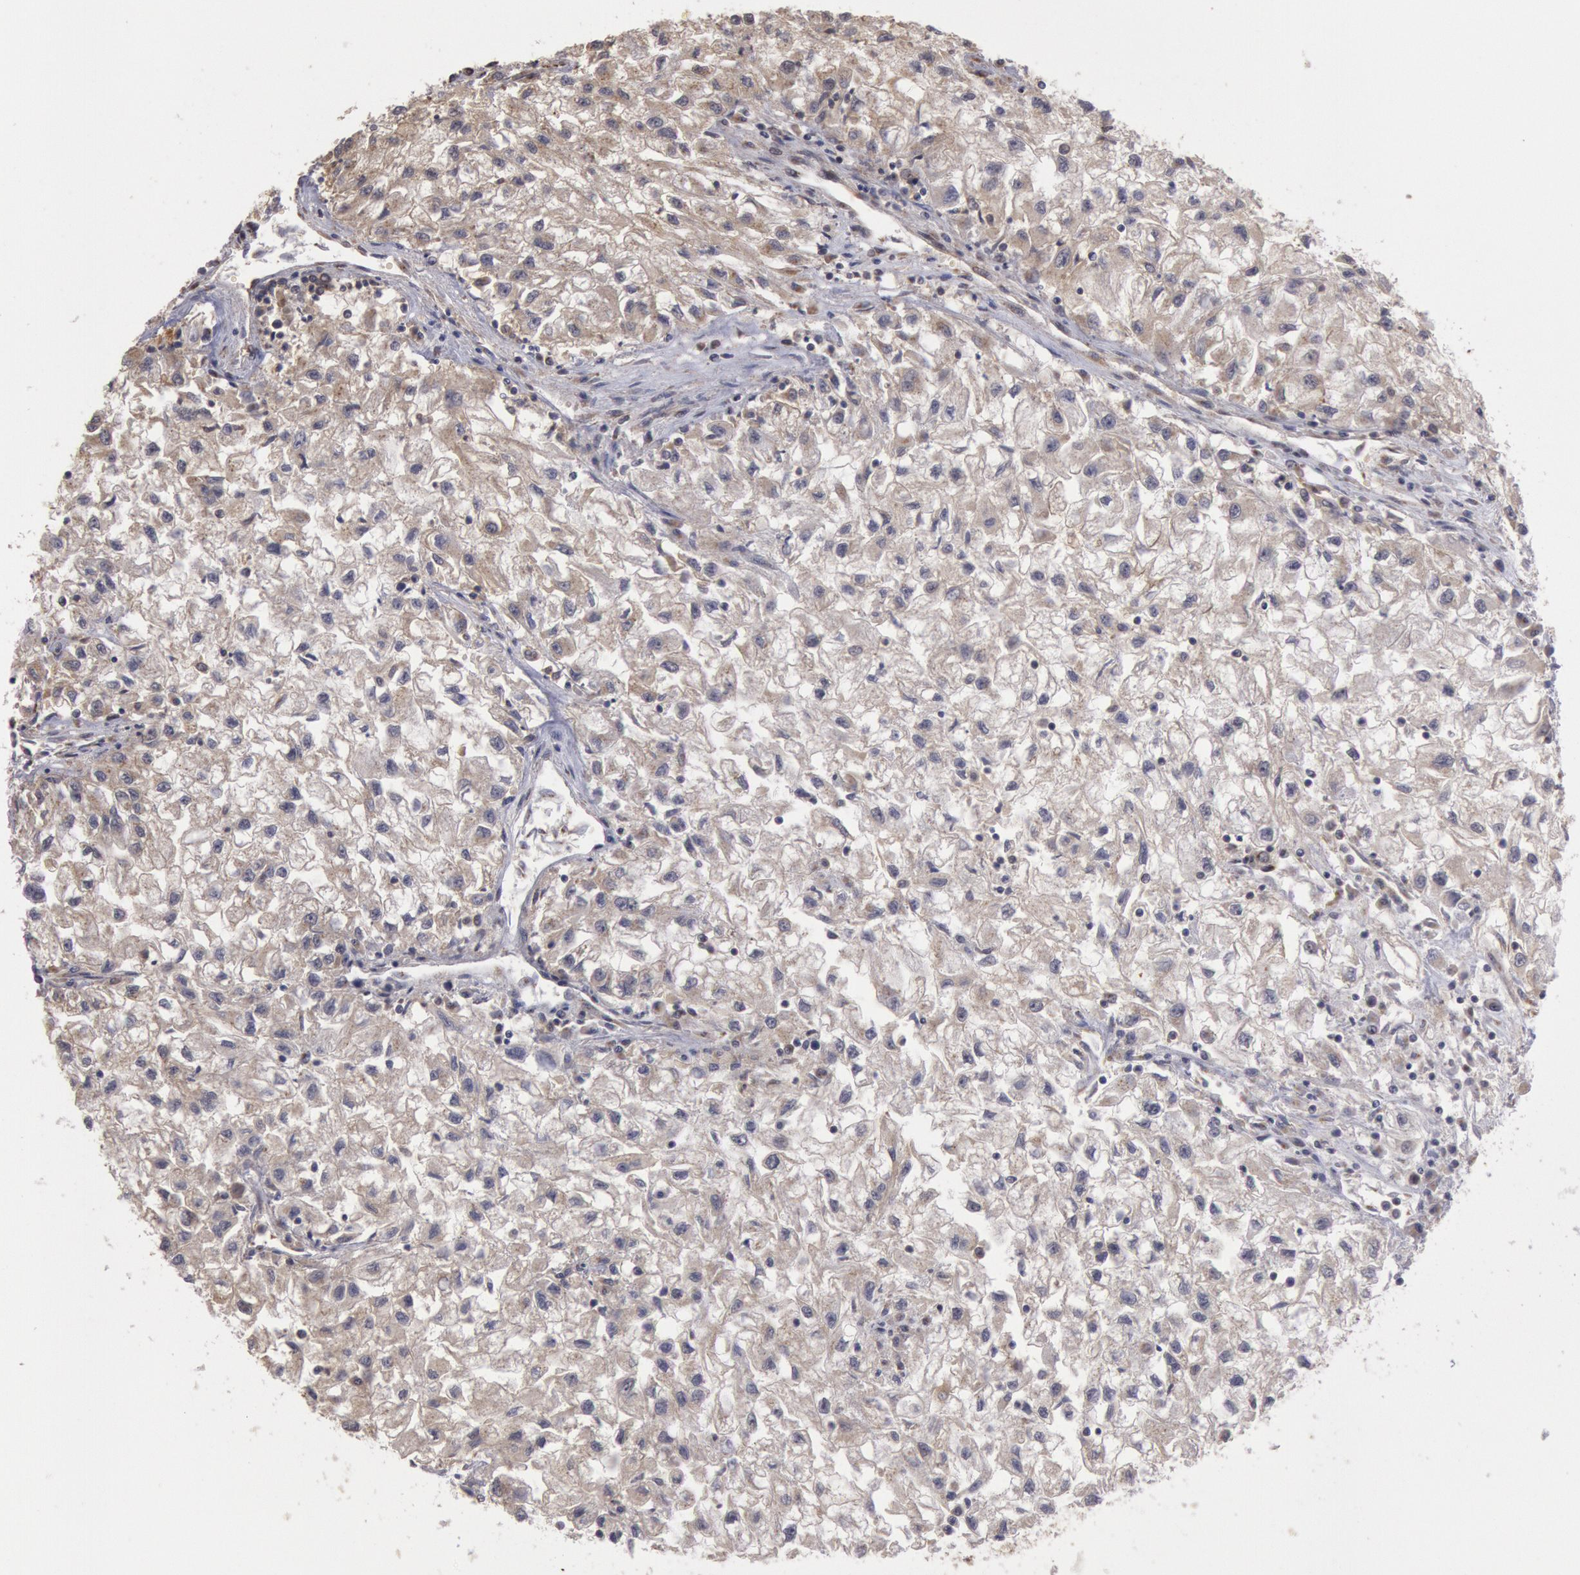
{"staining": {"intensity": "weak", "quantity": ">75%", "location": "cytoplasmic/membranous"}, "tissue": "renal cancer", "cell_type": "Tumor cells", "image_type": "cancer", "snomed": [{"axis": "morphology", "description": "Adenocarcinoma, NOS"}, {"axis": "topography", "description": "Kidney"}], "caption": "Approximately >75% of tumor cells in human renal cancer (adenocarcinoma) demonstrate weak cytoplasmic/membranous protein staining as visualized by brown immunohistochemical staining.", "gene": "USP14", "patient": {"sex": "male", "age": 59}}